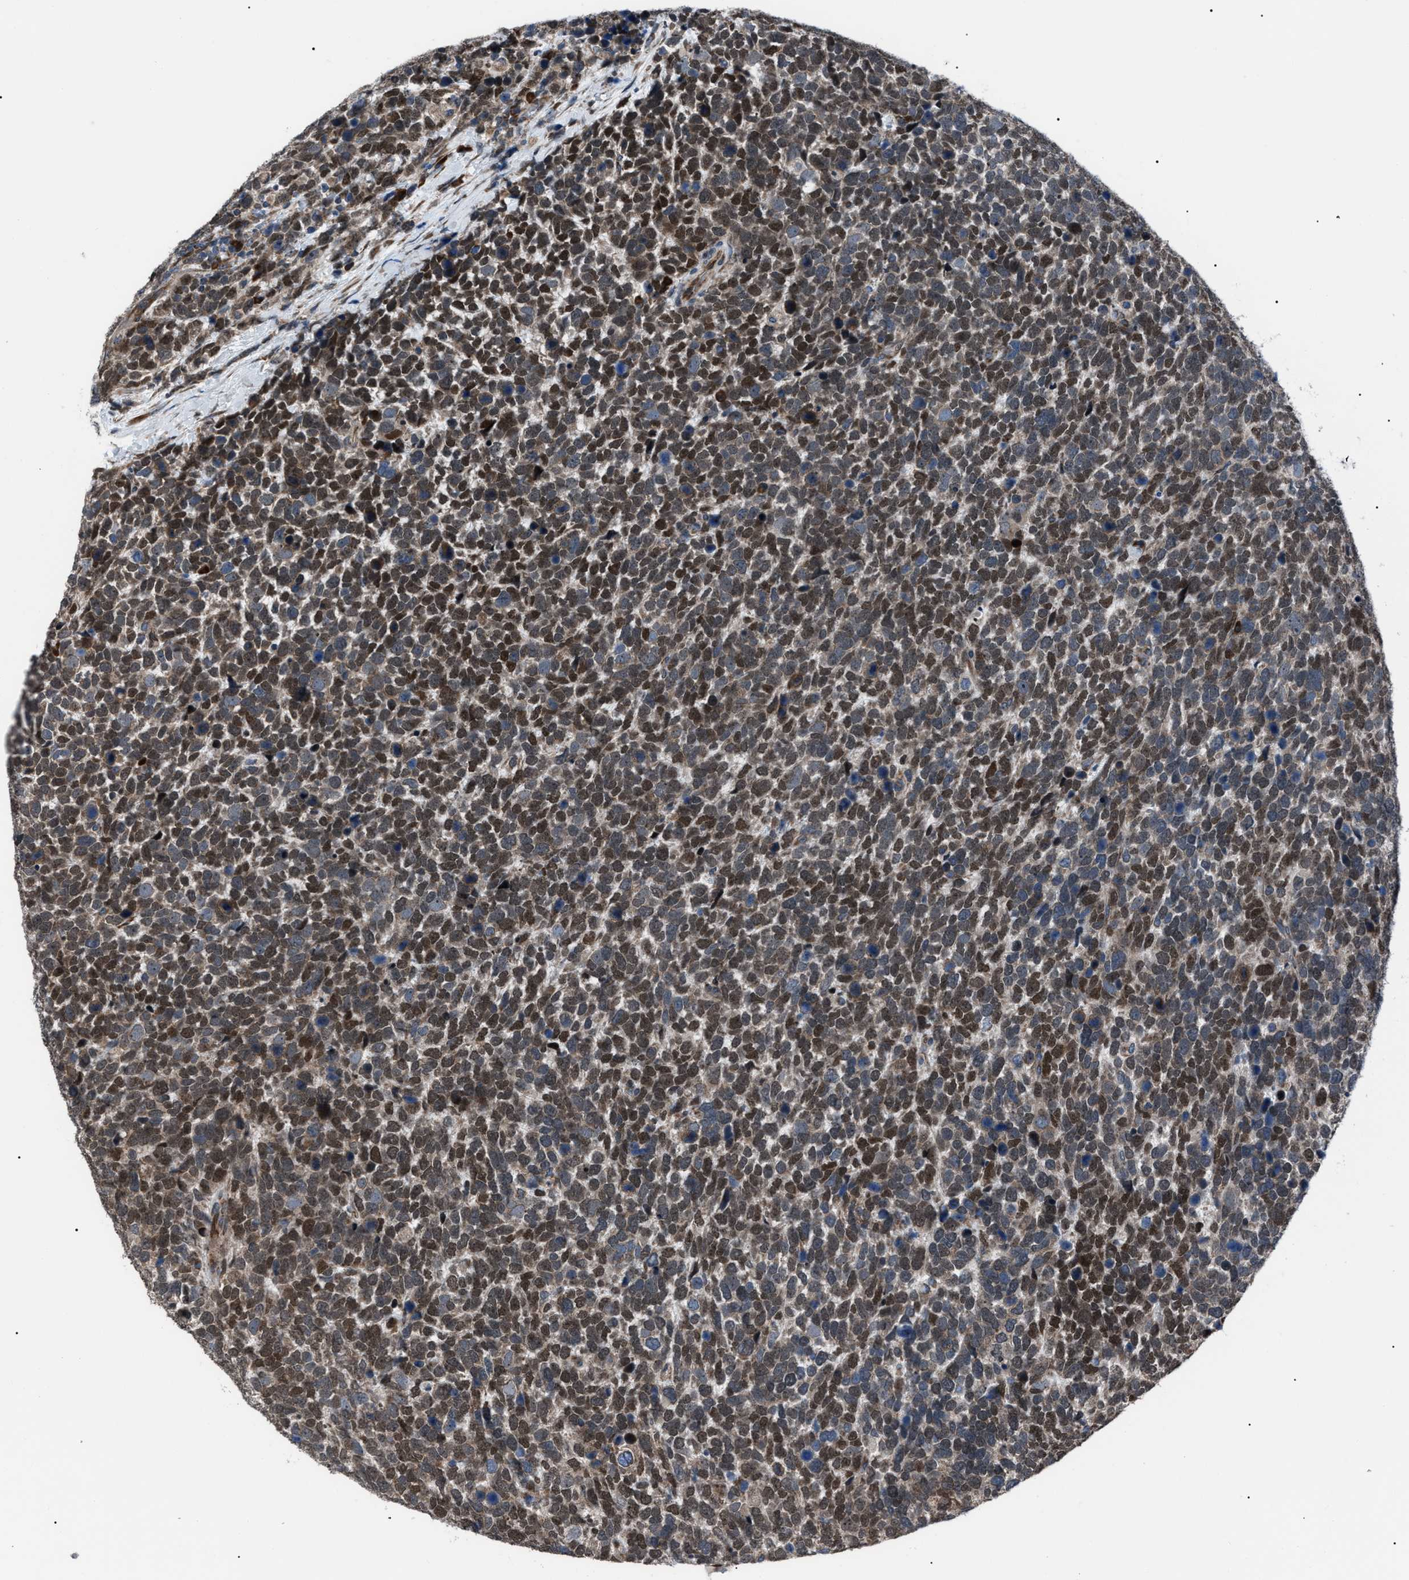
{"staining": {"intensity": "moderate", "quantity": ">75%", "location": "nuclear"}, "tissue": "urothelial cancer", "cell_type": "Tumor cells", "image_type": "cancer", "snomed": [{"axis": "morphology", "description": "Urothelial carcinoma, High grade"}, {"axis": "topography", "description": "Urinary bladder"}], "caption": "Immunohistochemical staining of human urothelial carcinoma (high-grade) exhibits moderate nuclear protein staining in approximately >75% of tumor cells. (brown staining indicates protein expression, while blue staining denotes nuclei).", "gene": "AGO2", "patient": {"sex": "female", "age": 82}}